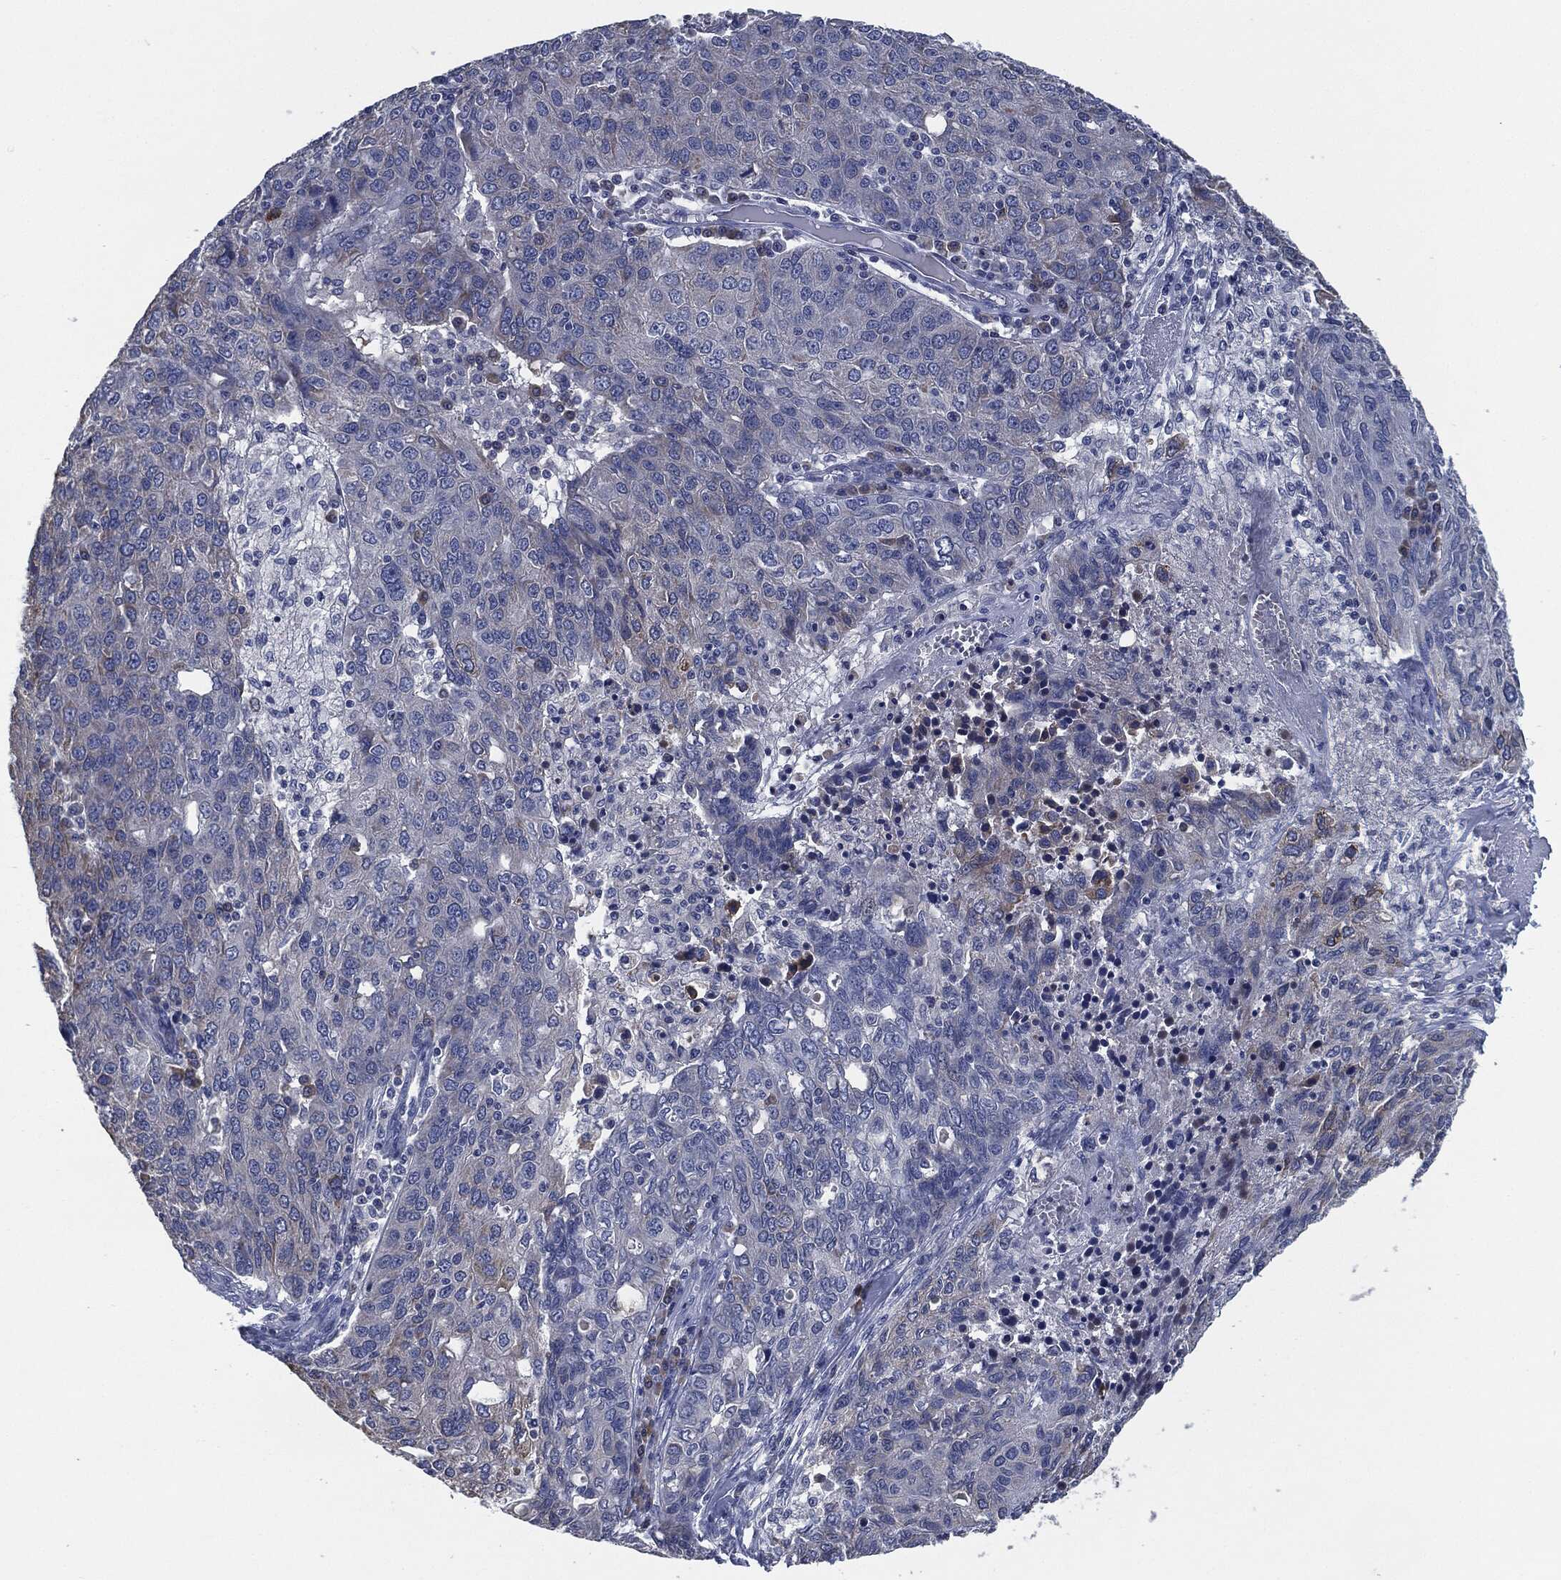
{"staining": {"intensity": "negative", "quantity": "none", "location": "none"}, "tissue": "ovarian cancer", "cell_type": "Tumor cells", "image_type": "cancer", "snomed": [{"axis": "morphology", "description": "Carcinoma, endometroid"}, {"axis": "topography", "description": "Ovary"}], "caption": "Tumor cells show no significant expression in ovarian cancer (endometroid carcinoma).", "gene": "IL2RG", "patient": {"sex": "female", "age": 50}}